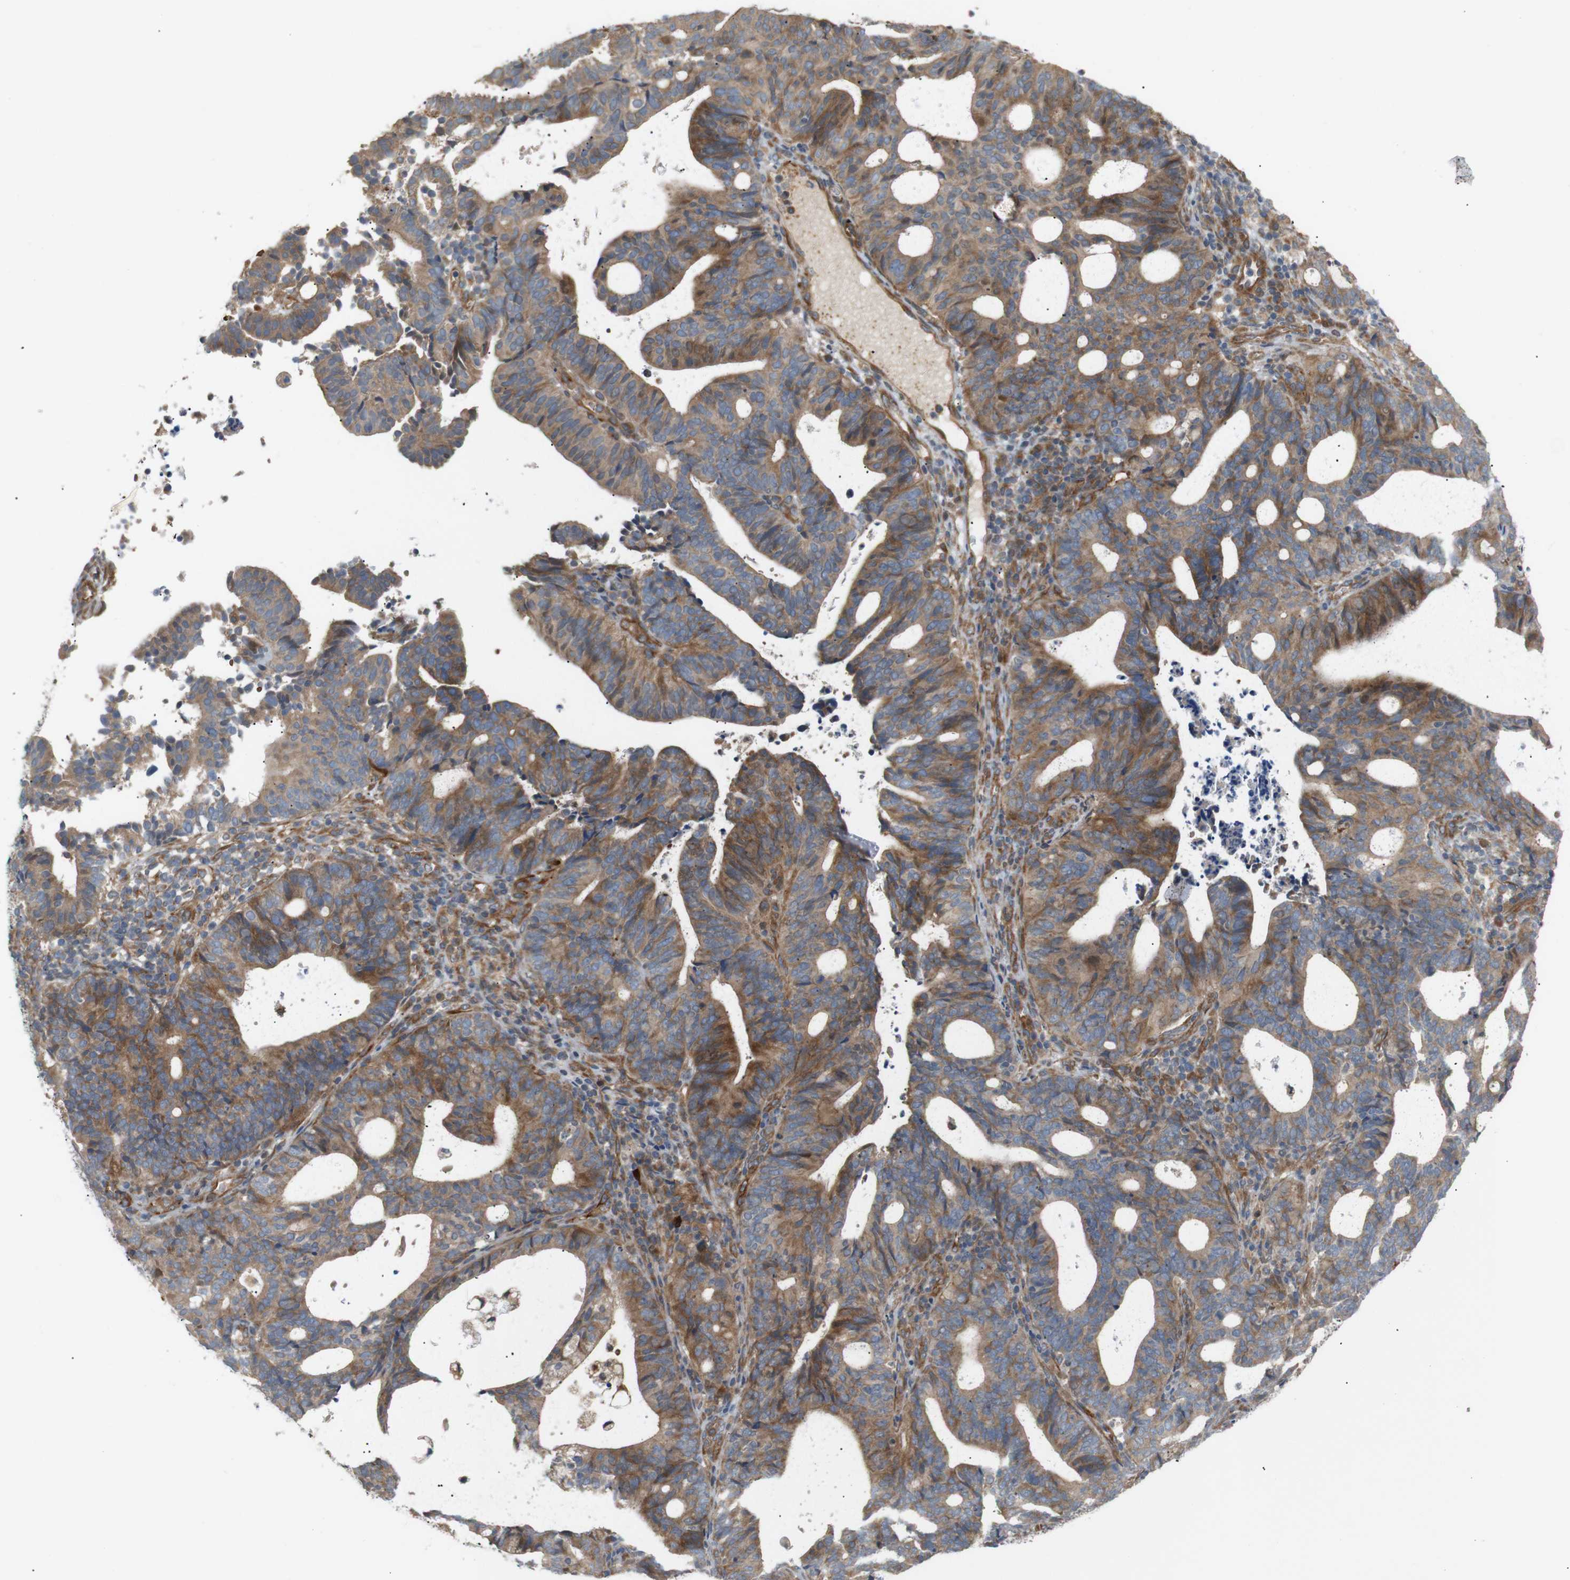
{"staining": {"intensity": "moderate", "quantity": ">75%", "location": "cytoplasmic/membranous"}, "tissue": "endometrial cancer", "cell_type": "Tumor cells", "image_type": "cancer", "snomed": [{"axis": "morphology", "description": "Adenocarcinoma, NOS"}, {"axis": "topography", "description": "Uterus"}], "caption": "Immunohistochemical staining of human endometrial cancer displays moderate cytoplasmic/membranous protein positivity in approximately >75% of tumor cells.", "gene": "RPTOR", "patient": {"sex": "female", "age": 83}}